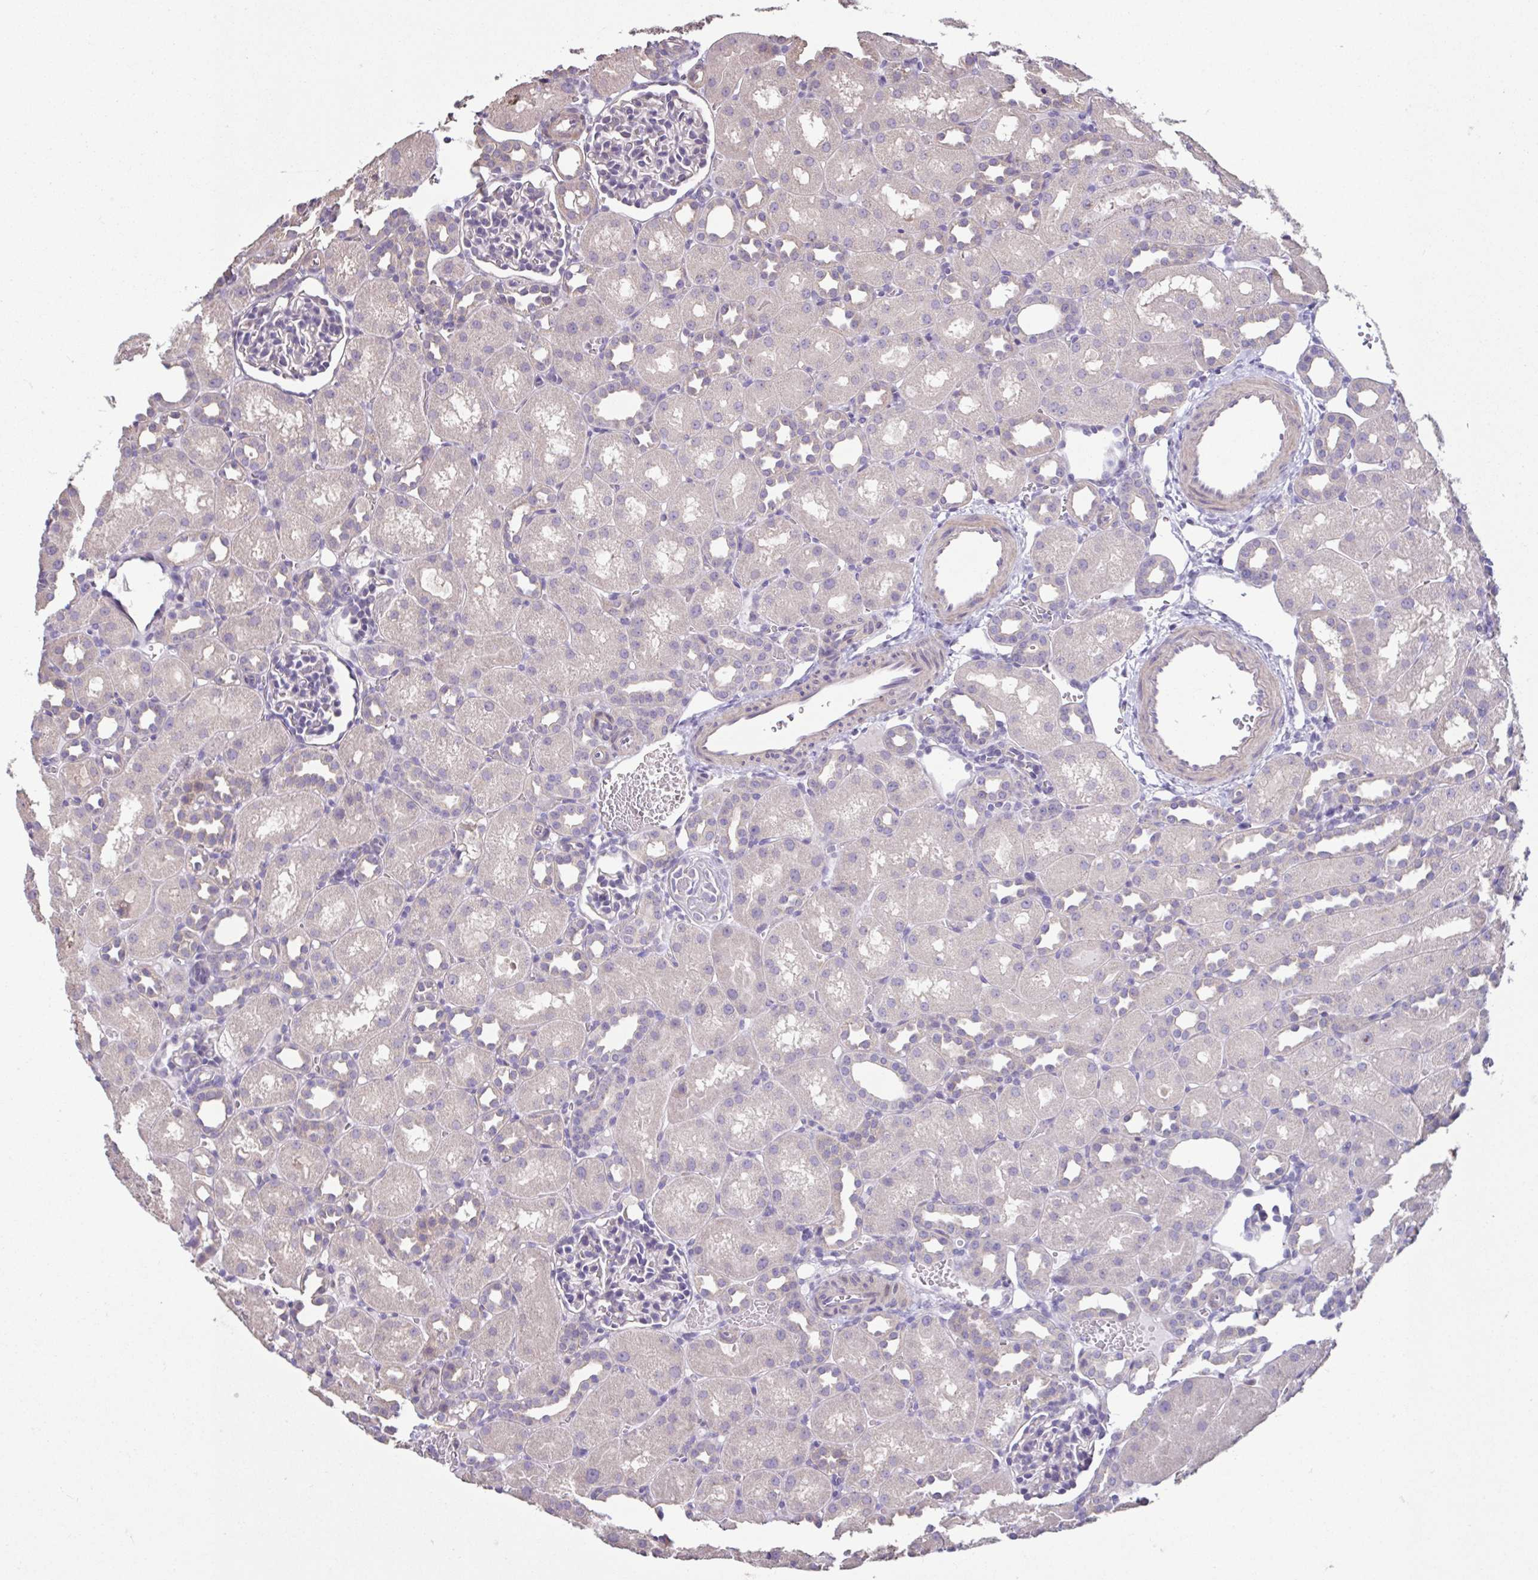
{"staining": {"intensity": "negative", "quantity": "none", "location": "none"}, "tissue": "kidney", "cell_type": "Cells in glomeruli", "image_type": "normal", "snomed": [{"axis": "morphology", "description": "Normal tissue, NOS"}, {"axis": "topography", "description": "Kidney"}], "caption": "The micrograph exhibits no staining of cells in glomeruli in normal kidney. (Brightfield microscopy of DAB (3,3'-diaminobenzidine) immunohistochemistry at high magnification).", "gene": "ACTRT2", "patient": {"sex": "male", "age": 1}}